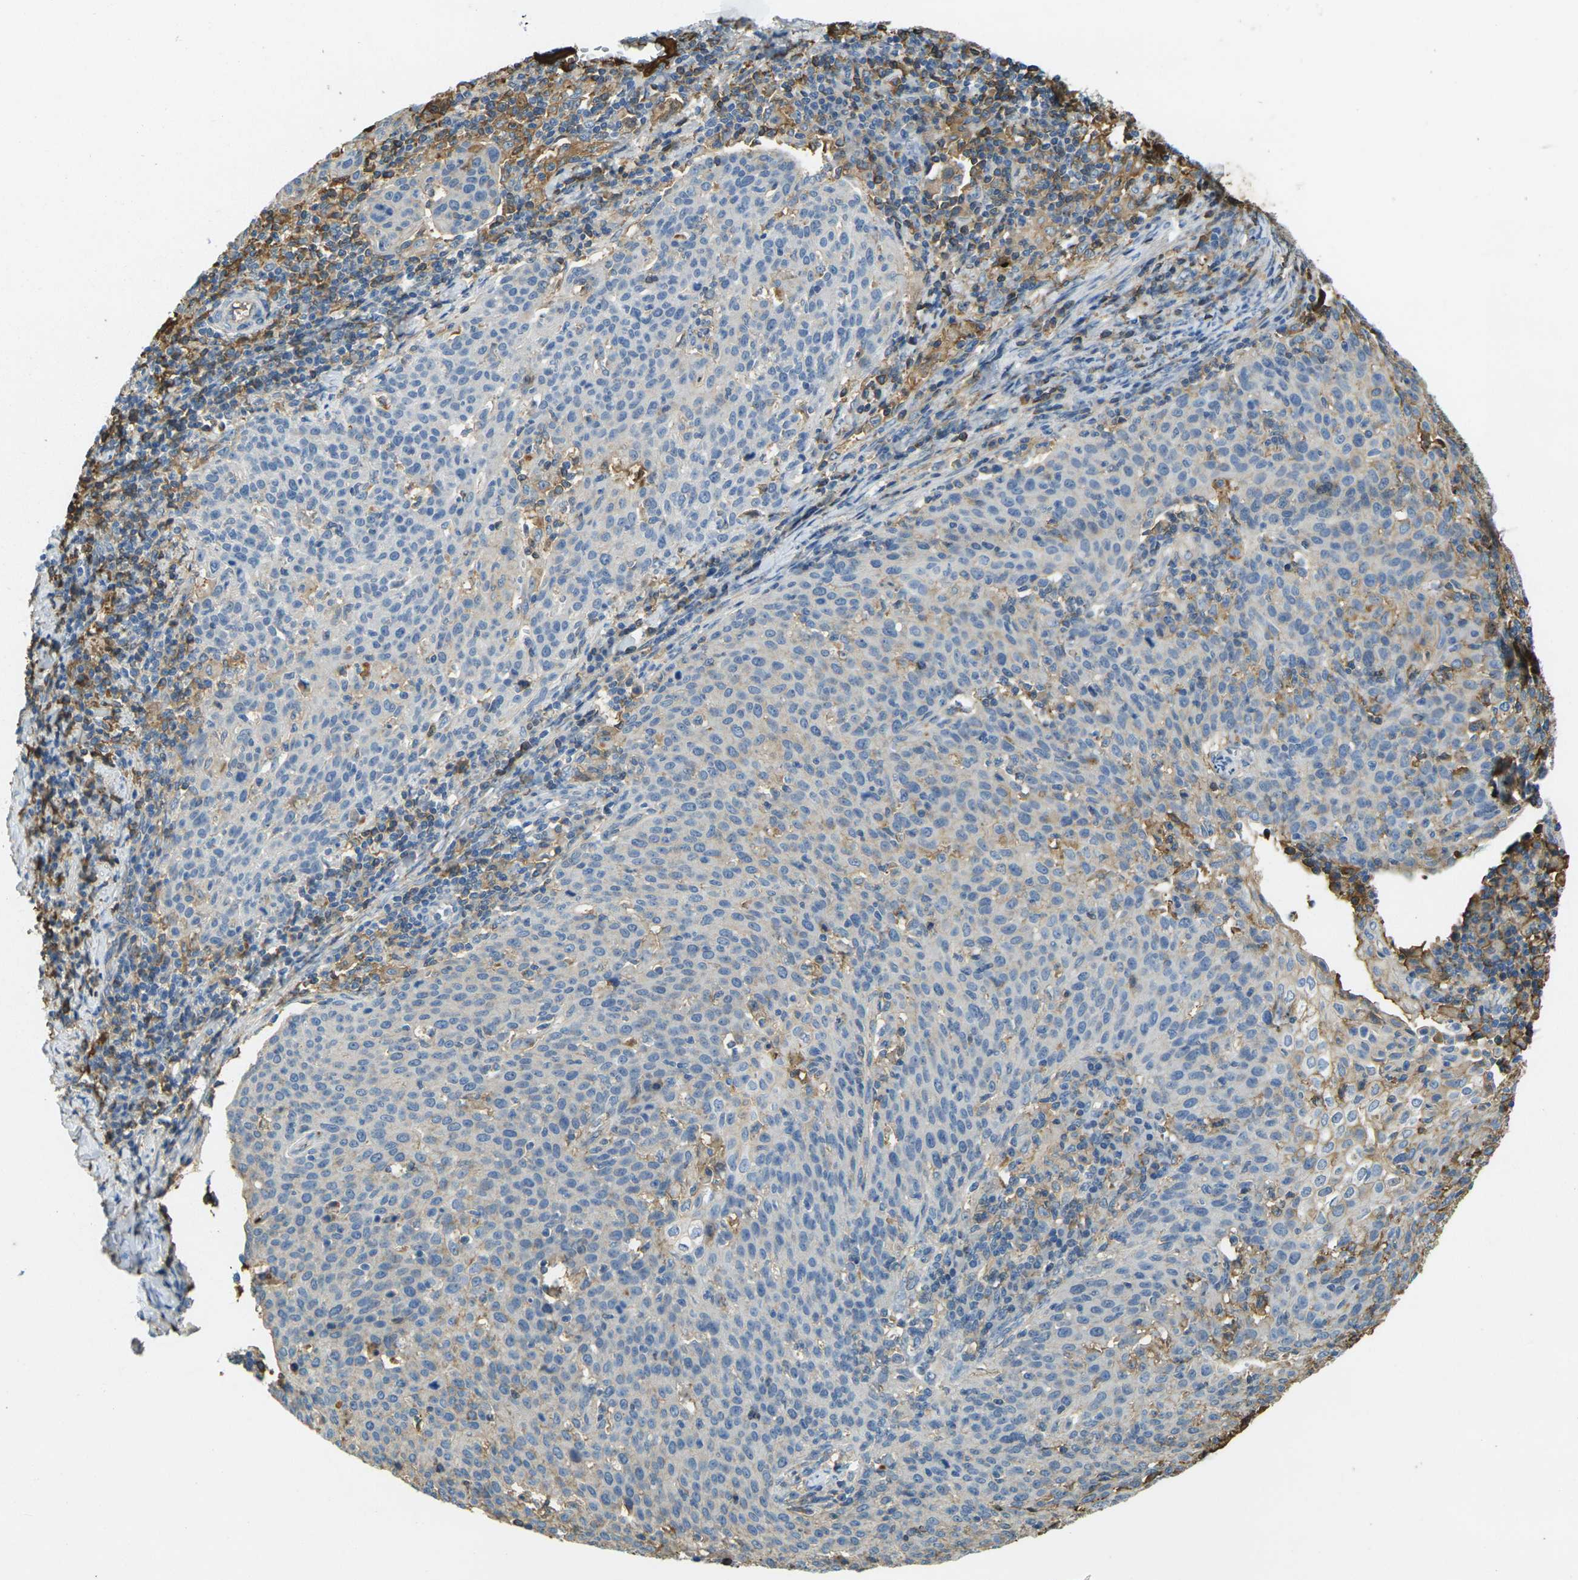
{"staining": {"intensity": "weak", "quantity": "25%-75%", "location": "cytoplasmic/membranous"}, "tissue": "cervical cancer", "cell_type": "Tumor cells", "image_type": "cancer", "snomed": [{"axis": "morphology", "description": "Squamous cell carcinoma, NOS"}, {"axis": "topography", "description": "Cervix"}], "caption": "DAB immunohistochemical staining of cervical squamous cell carcinoma shows weak cytoplasmic/membranous protein positivity in approximately 25%-75% of tumor cells. (Stains: DAB in brown, nuclei in blue, Microscopy: brightfield microscopy at high magnification).", "gene": "PLCD1", "patient": {"sex": "female", "age": 38}}